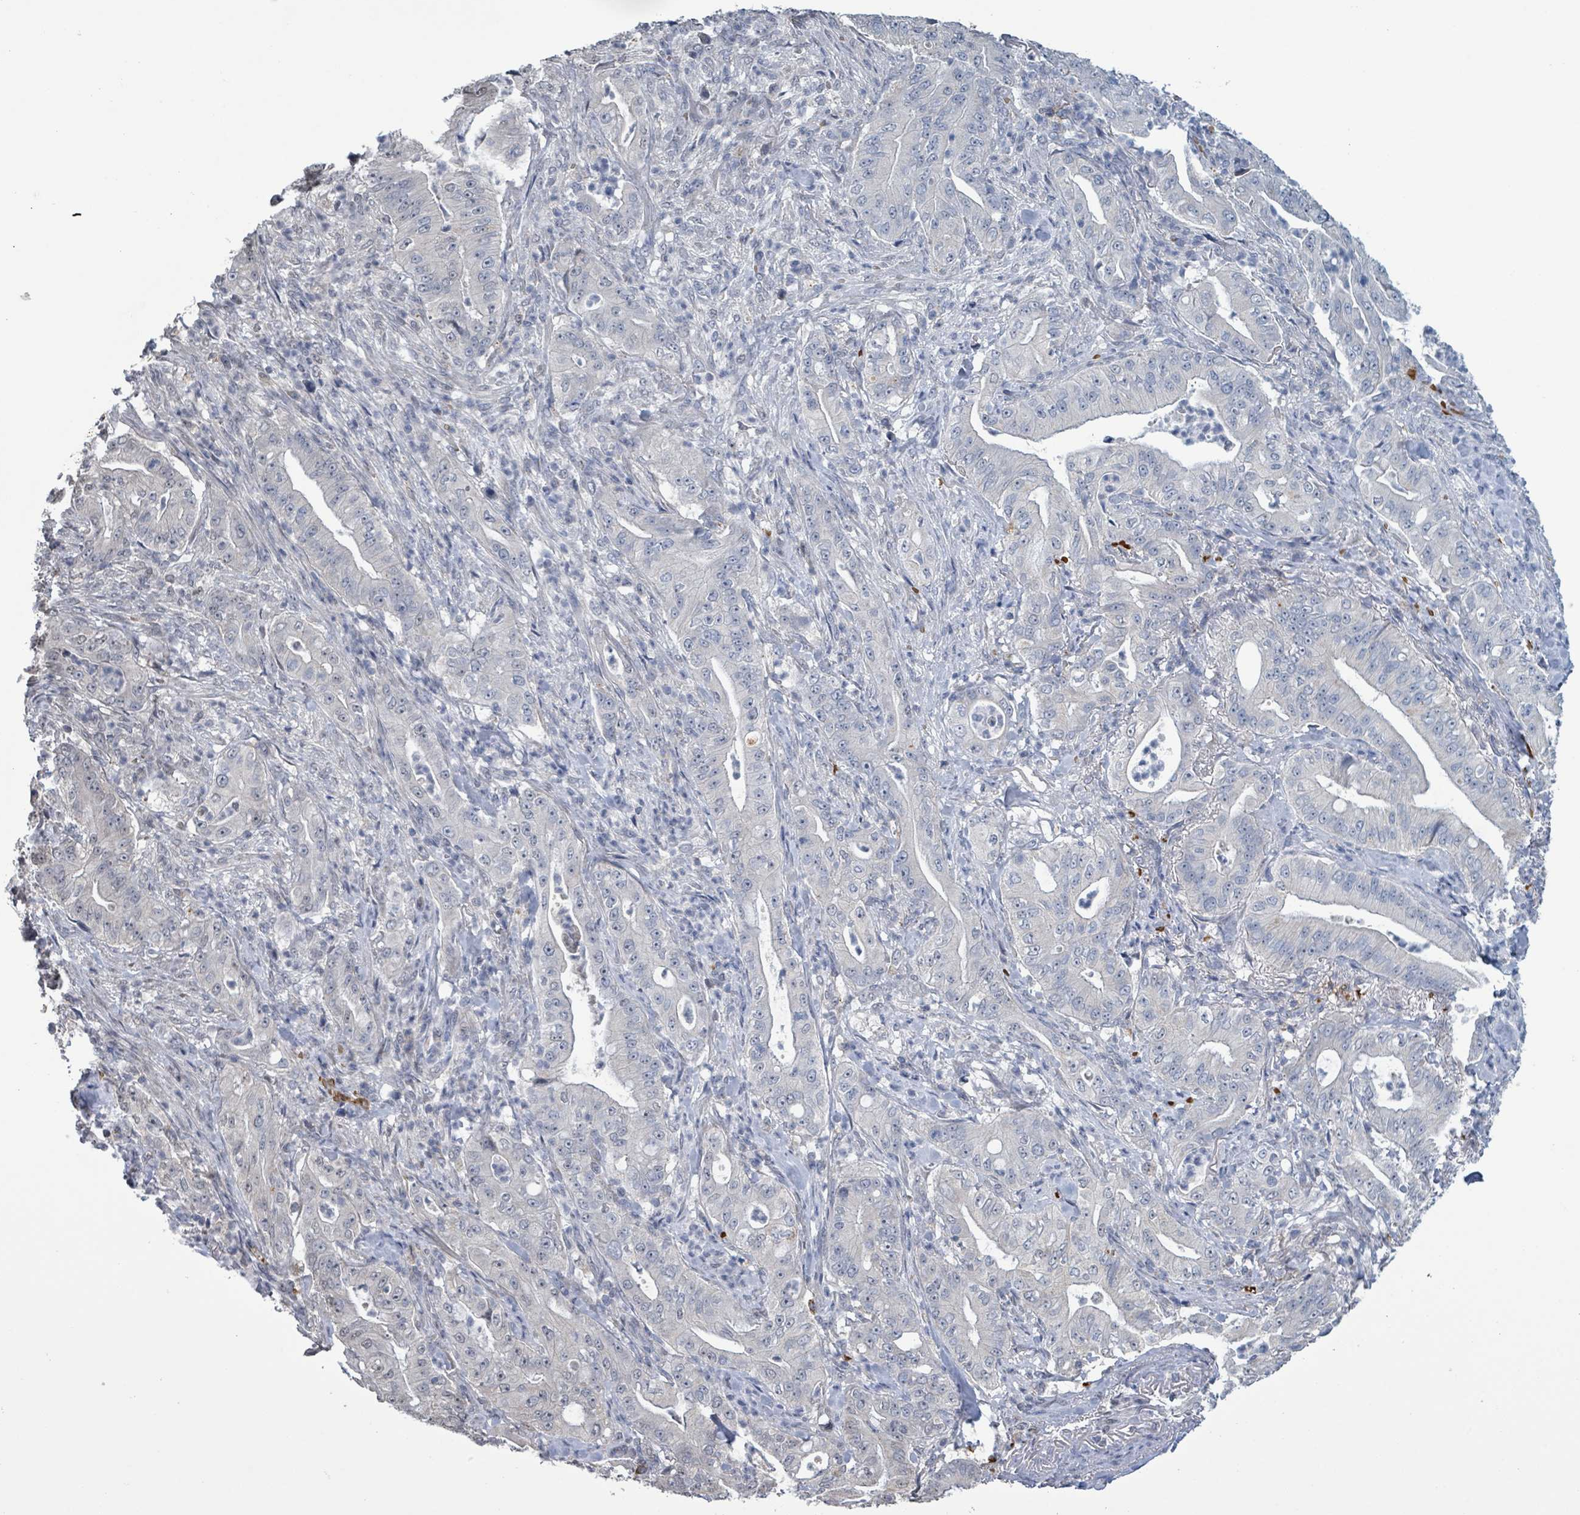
{"staining": {"intensity": "negative", "quantity": "none", "location": "none"}, "tissue": "pancreatic cancer", "cell_type": "Tumor cells", "image_type": "cancer", "snomed": [{"axis": "morphology", "description": "Adenocarcinoma, NOS"}, {"axis": "topography", "description": "Pancreas"}], "caption": "Immunohistochemistry micrograph of pancreatic cancer (adenocarcinoma) stained for a protein (brown), which displays no staining in tumor cells.", "gene": "SEBOX", "patient": {"sex": "male", "age": 71}}